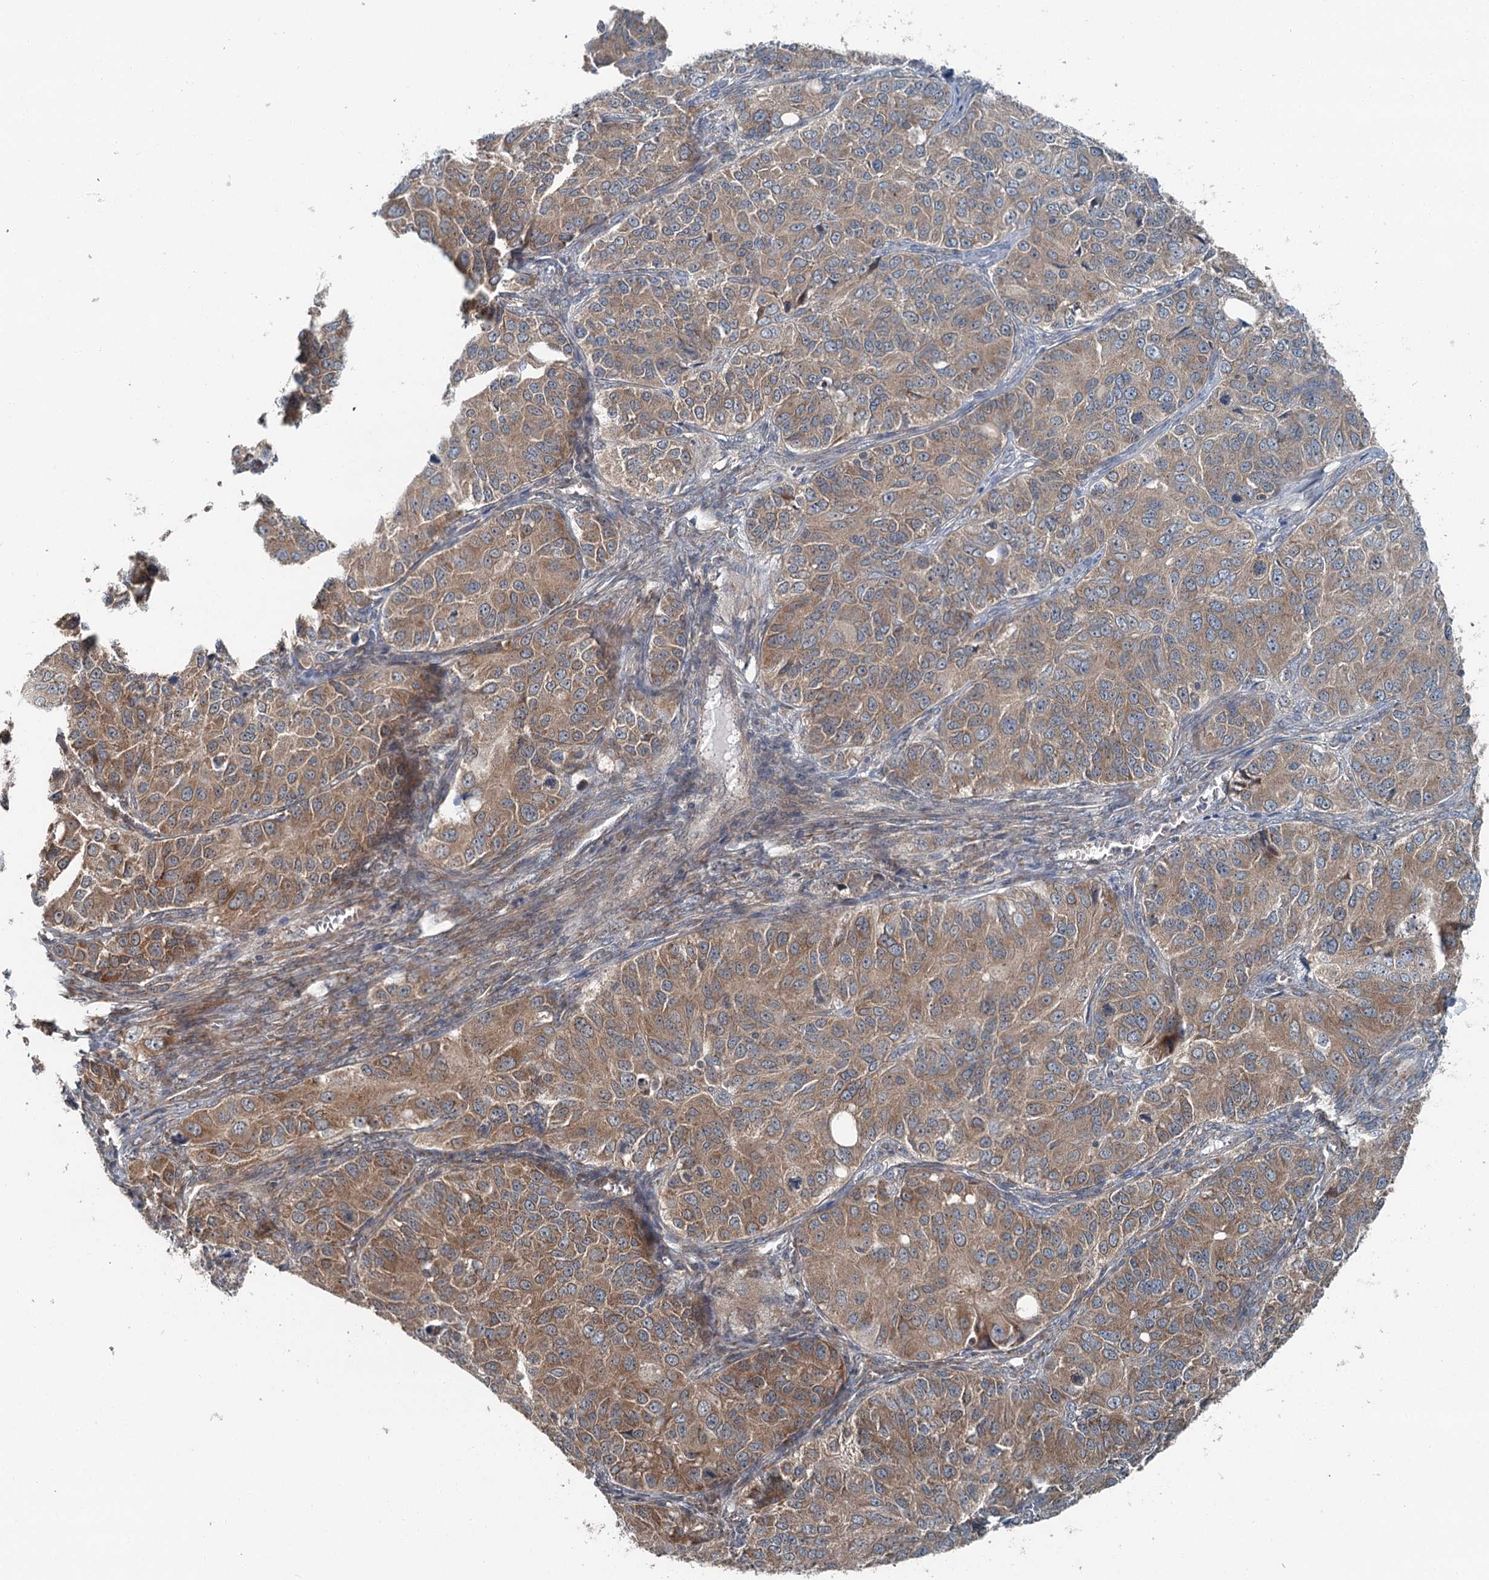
{"staining": {"intensity": "moderate", "quantity": ">75%", "location": "cytoplasmic/membranous"}, "tissue": "ovarian cancer", "cell_type": "Tumor cells", "image_type": "cancer", "snomed": [{"axis": "morphology", "description": "Carcinoma, endometroid"}, {"axis": "topography", "description": "Ovary"}], "caption": "Immunohistochemical staining of ovarian endometroid carcinoma demonstrates moderate cytoplasmic/membranous protein expression in about >75% of tumor cells.", "gene": "WAPL", "patient": {"sex": "female", "age": 51}}